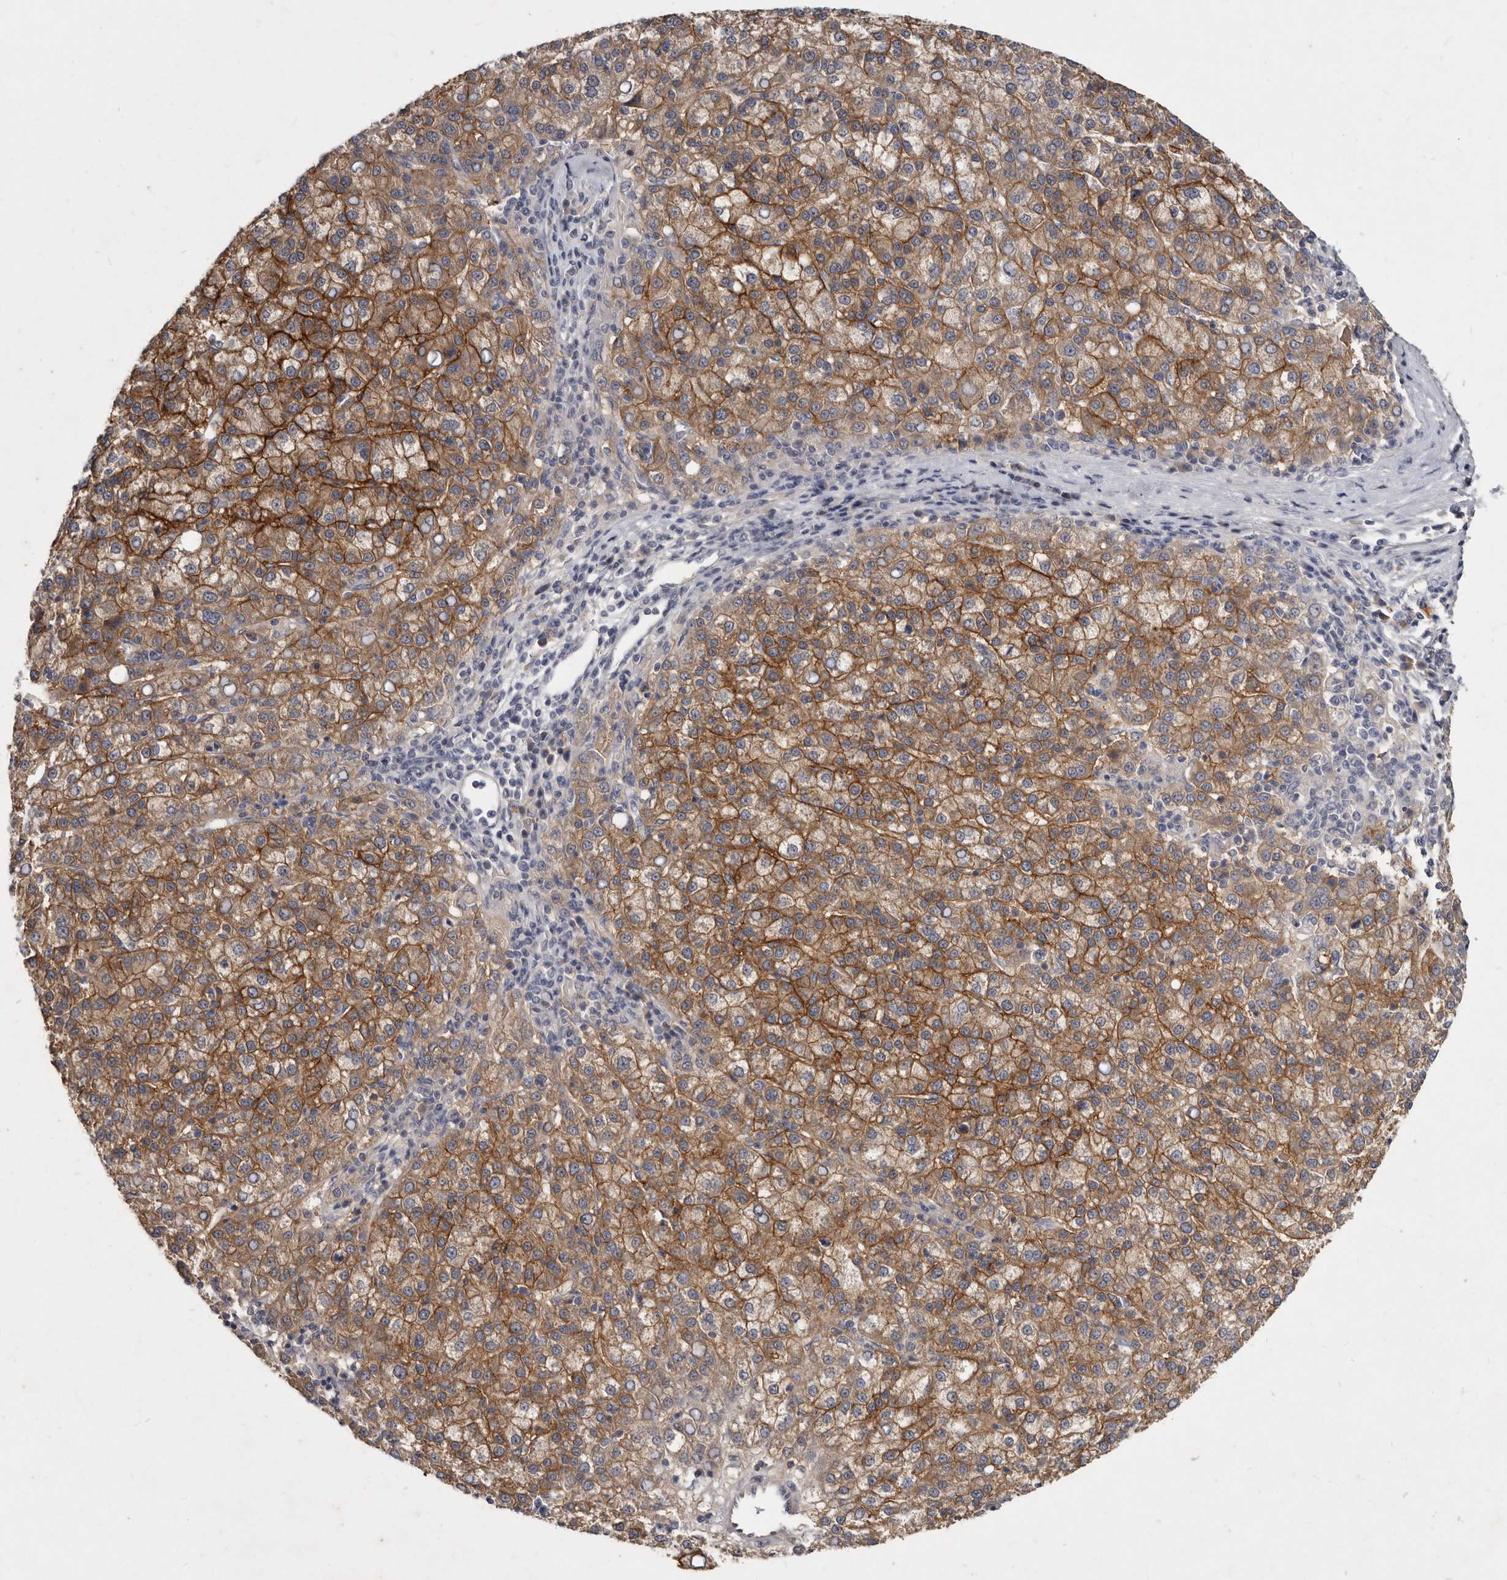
{"staining": {"intensity": "moderate", "quantity": ">75%", "location": "cytoplasmic/membranous"}, "tissue": "liver cancer", "cell_type": "Tumor cells", "image_type": "cancer", "snomed": [{"axis": "morphology", "description": "Carcinoma, Hepatocellular, NOS"}, {"axis": "topography", "description": "Liver"}], "caption": "Liver cancer stained for a protein demonstrates moderate cytoplasmic/membranous positivity in tumor cells. (DAB = brown stain, brightfield microscopy at high magnification).", "gene": "SLC22A1", "patient": {"sex": "female", "age": 58}}